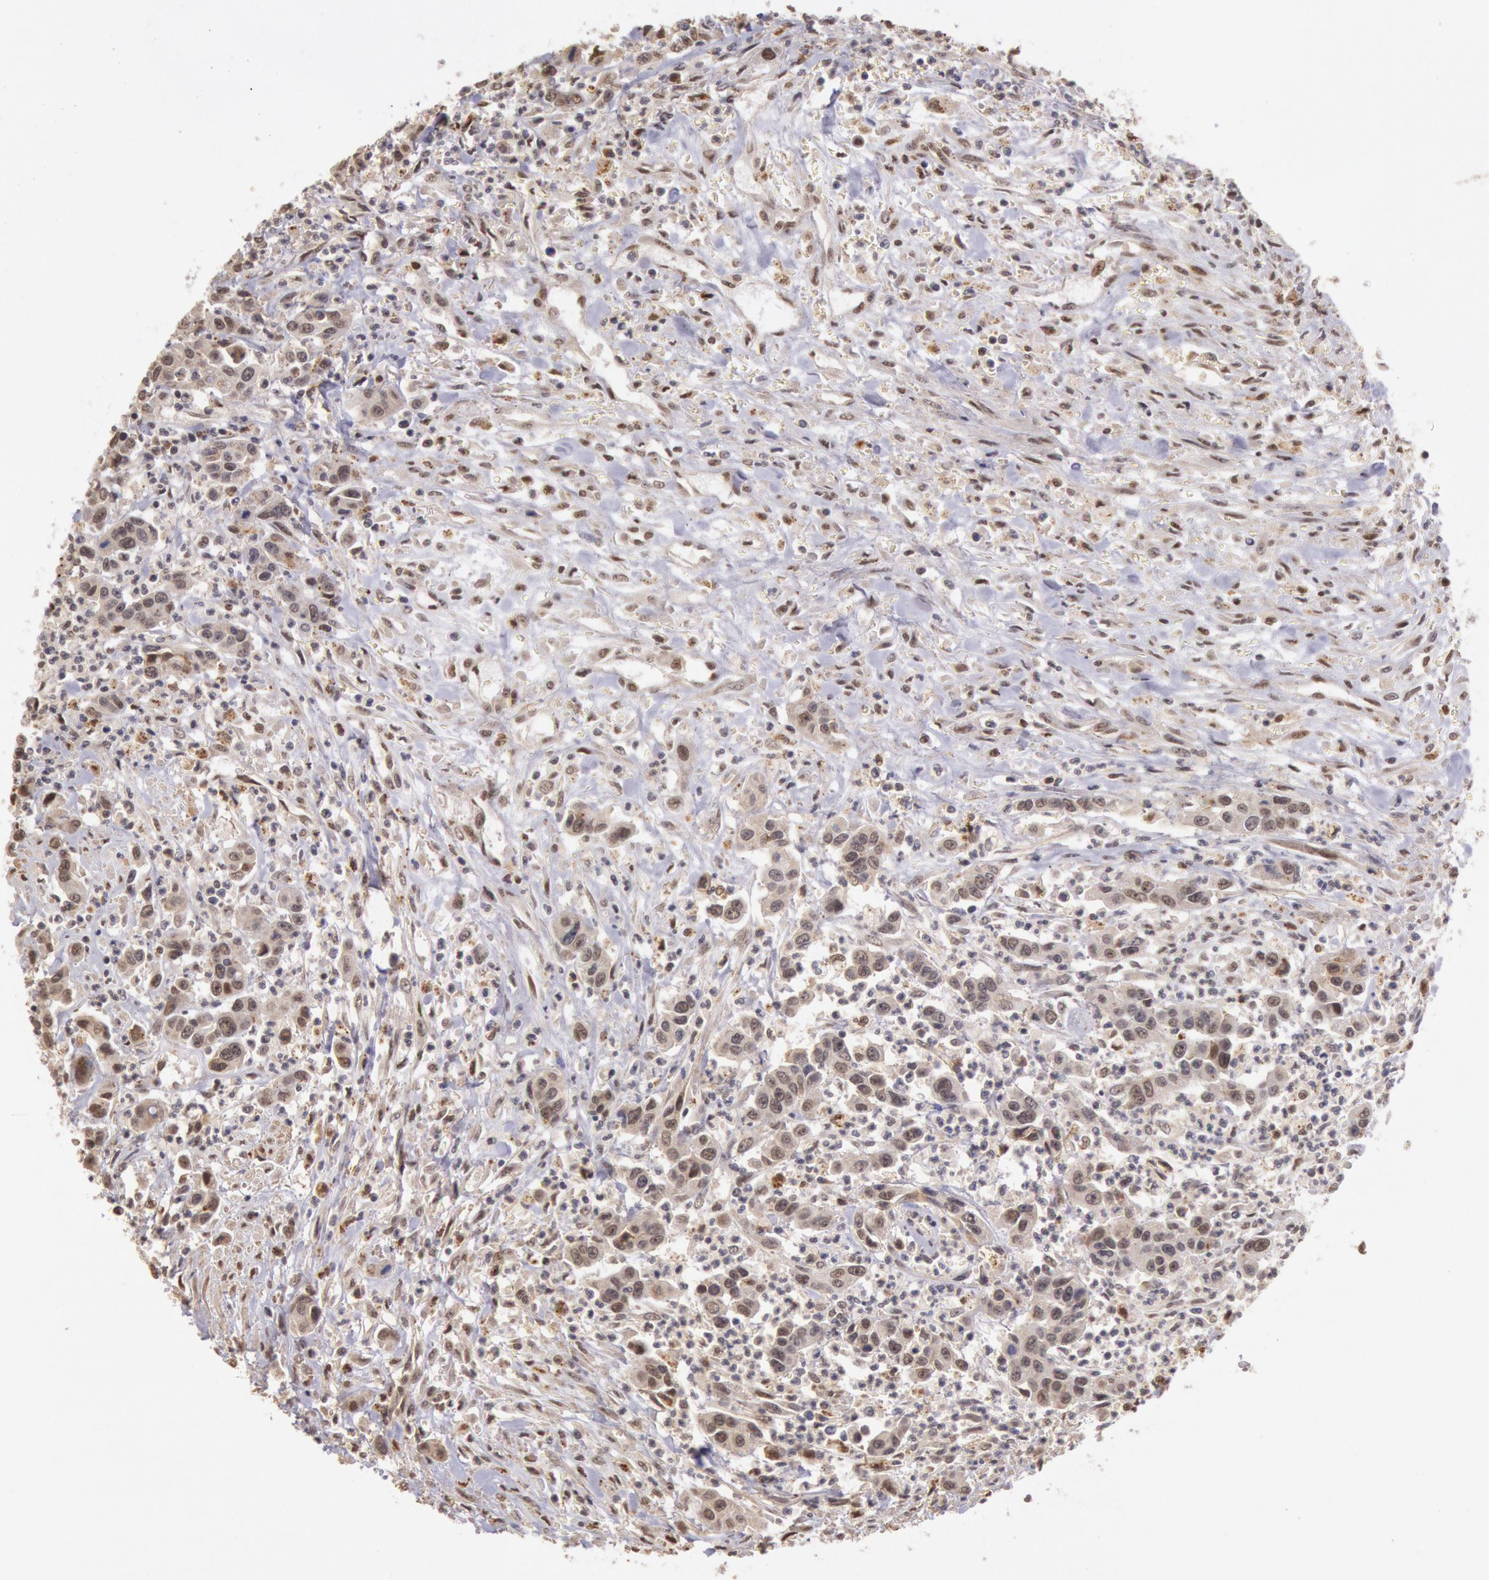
{"staining": {"intensity": "weak", "quantity": "25%-75%", "location": "nuclear"}, "tissue": "urothelial cancer", "cell_type": "Tumor cells", "image_type": "cancer", "snomed": [{"axis": "morphology", "description": "Urothelial carcinoma, High grade"}, {"axis": "topography", "description": "Urinary bladder"}], "caption": "This image displays immunohistochemistry (IHC) staining of high-grade urothelial carcinoma, with low weak nuclear staining in approximately 25%-75% of tumor cells.", "gene": "LIG4", "patient": {"sex": "male", "age": 86}}